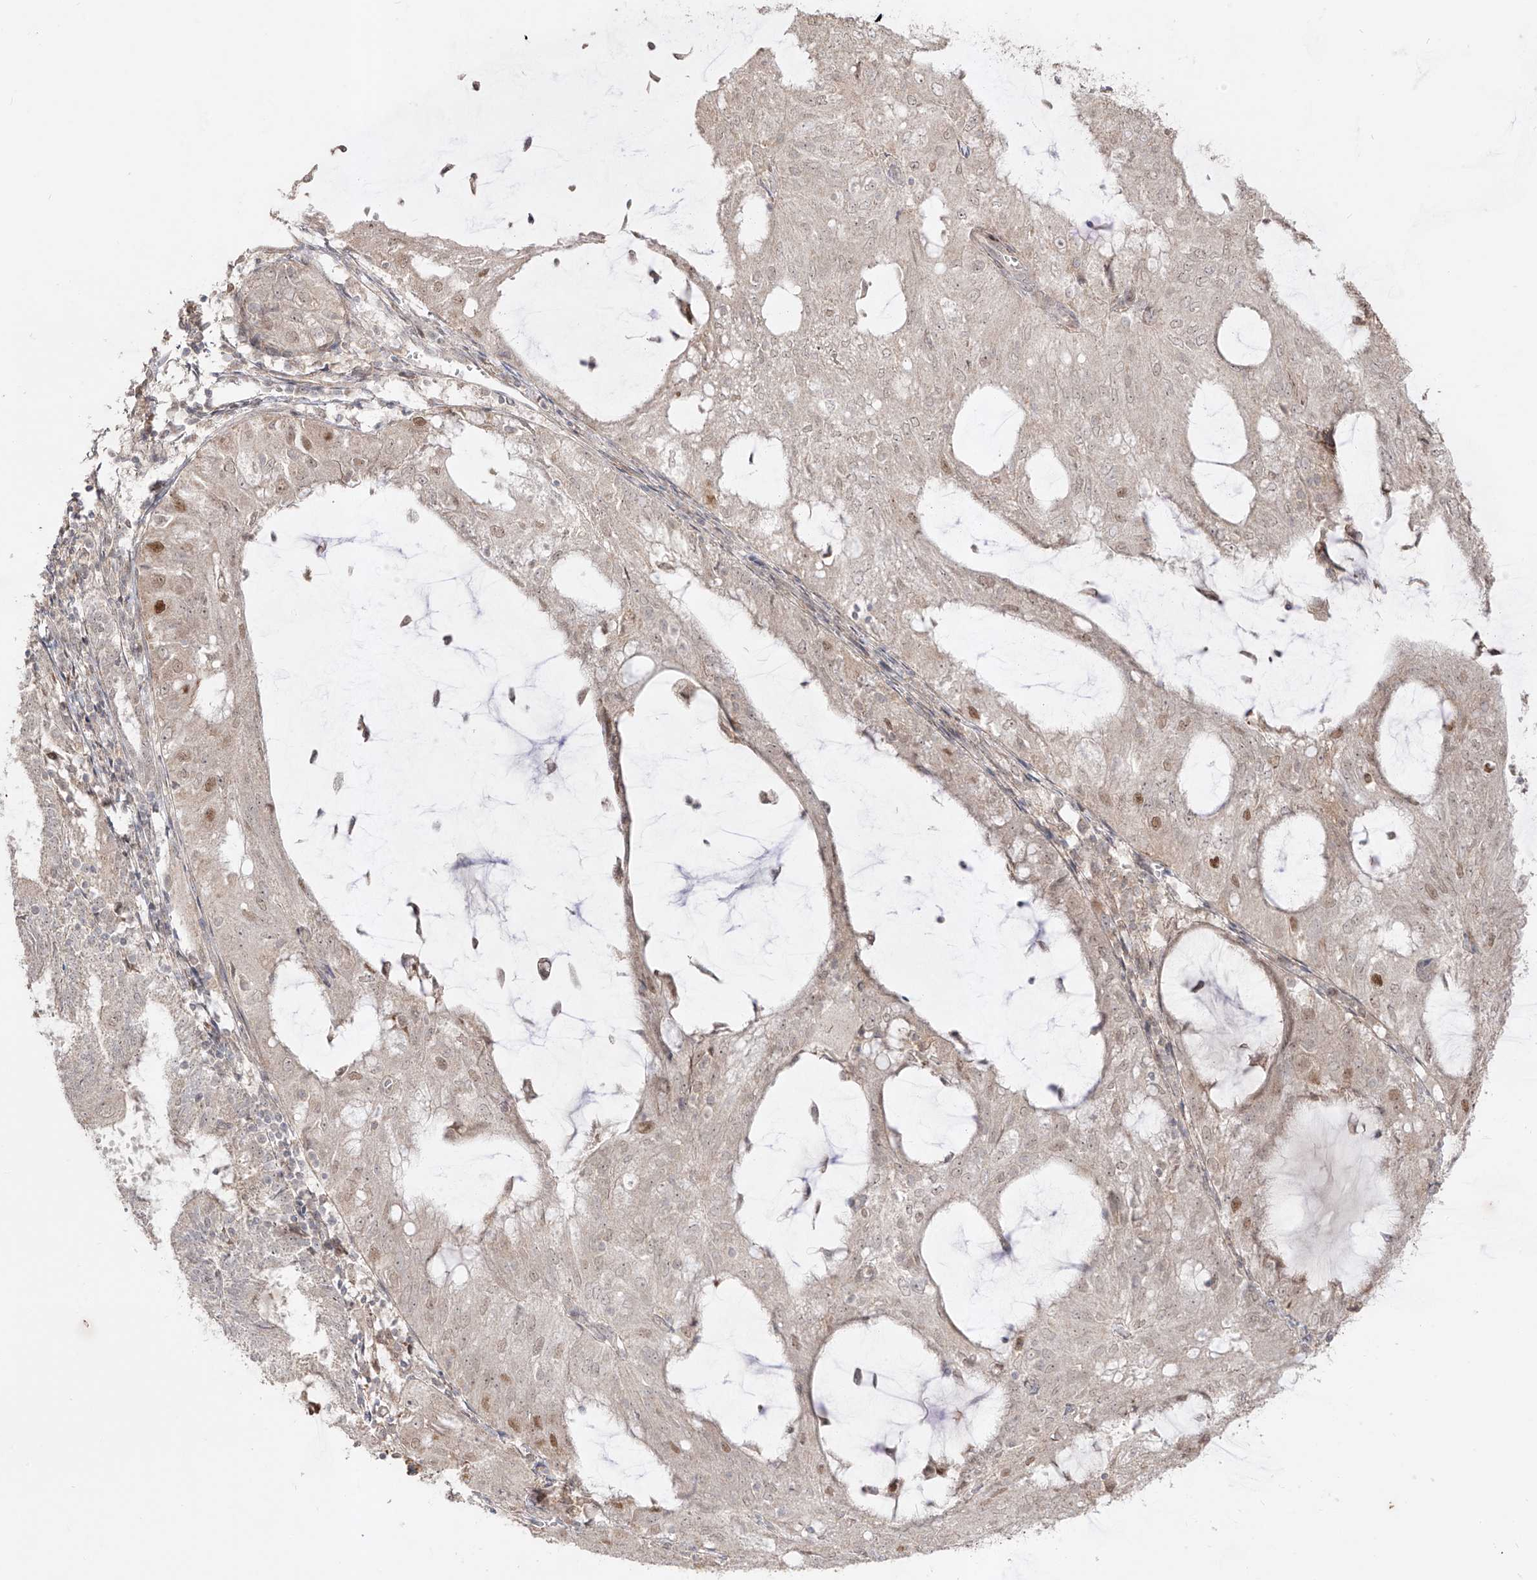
{"staining": {"intensity": "moderate", "quantity": "<25%", "location": "nuclear"}, "tissue": "endometrial cancer", "cell_type": "Tumor cells", "image_type": "cancer", "snomed": [{"axis": "morphology", "description": "Adenocarcinoma, NOS"}, {"axis": "topography", "description": "Endometrium"}], "caption": "Immunohistochemical staining of human endometrial adenocarcinoma shows moderate nuclear protein staining in about <25% of tumor cells. Using DAB (brown) and hematoxylin (blue) stains, captured at high magnification using brightfield microscopy.", "gene": "KDM1B", "patient": {"sex": "female", "age": 81}}